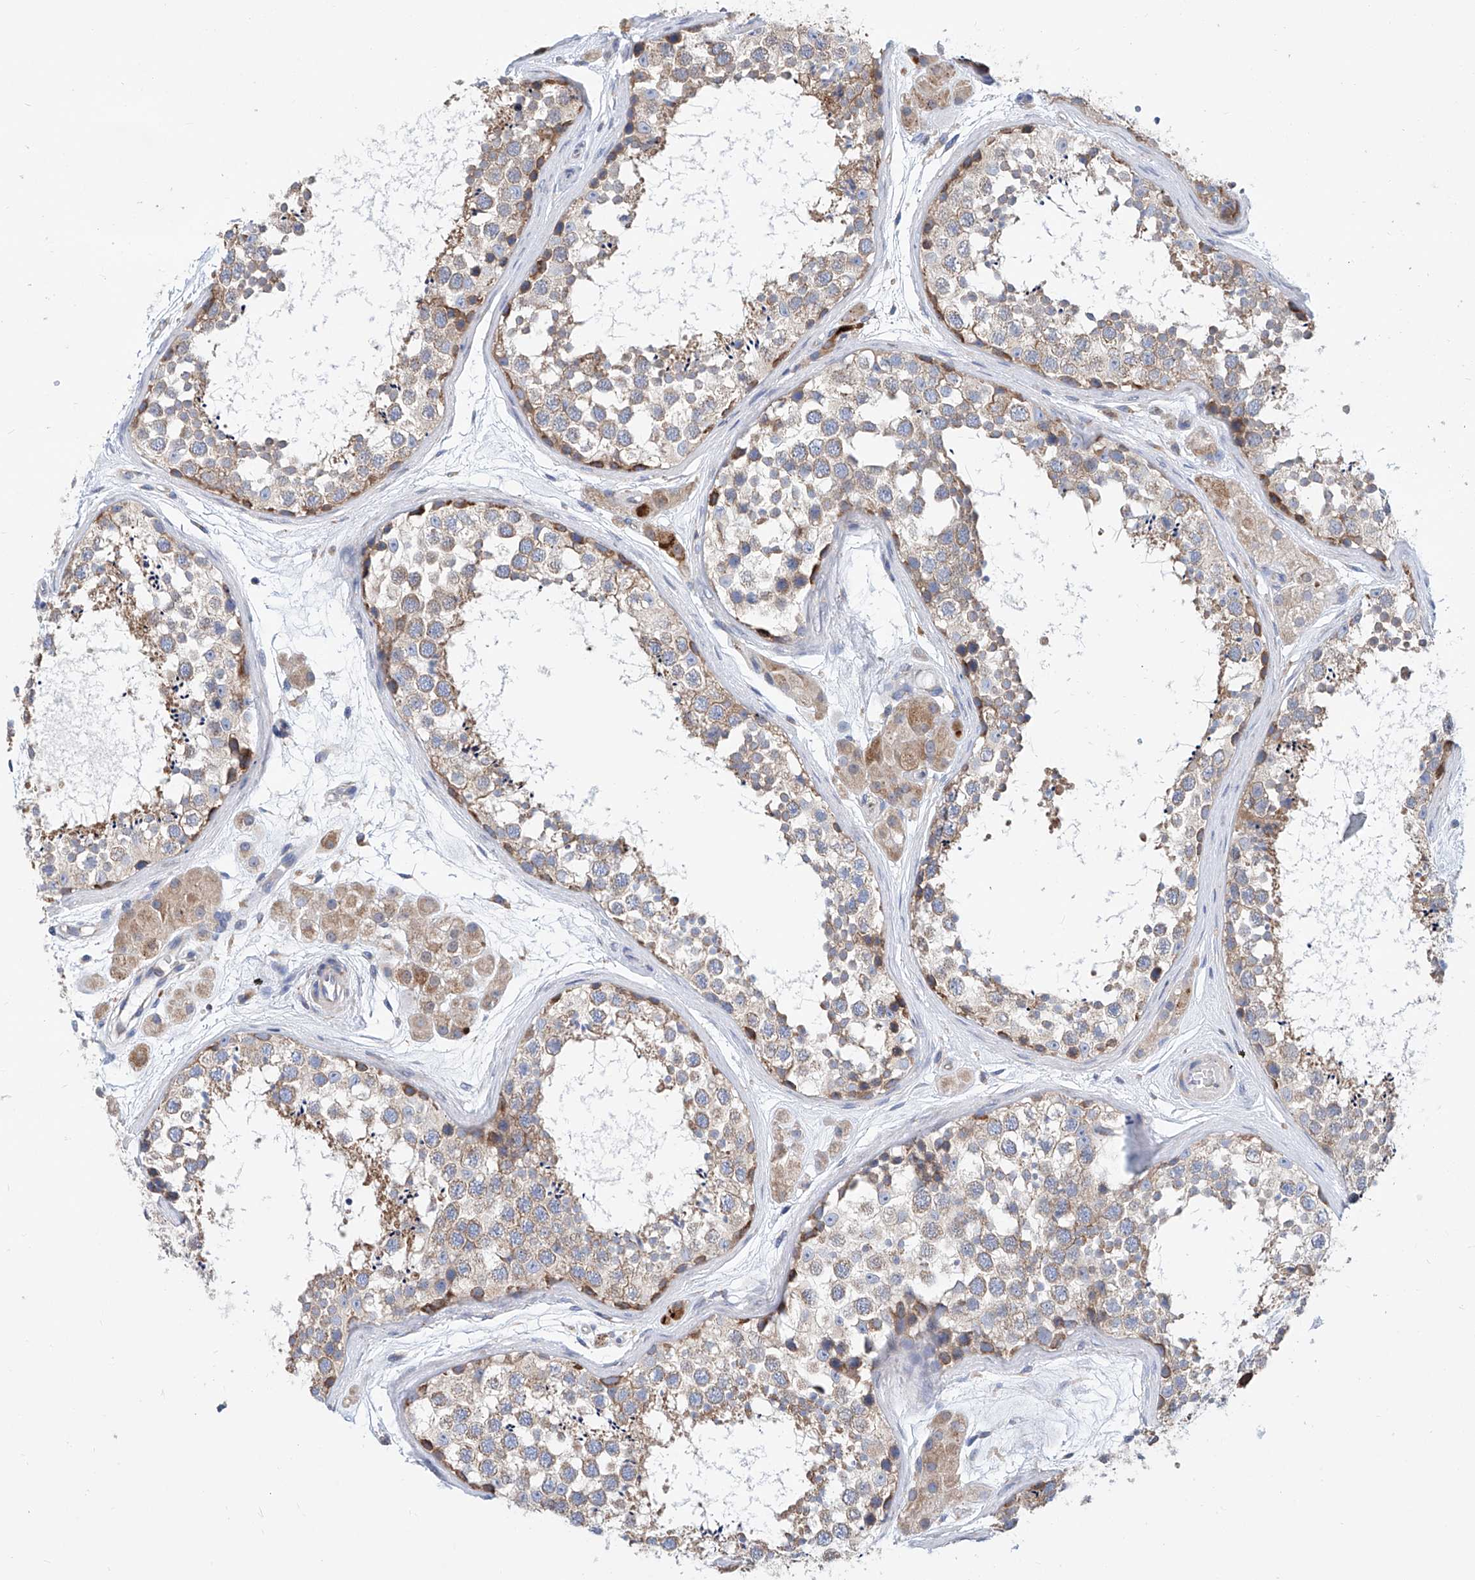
{"staining": {"intensity": "moderate", "quantity": "<25%", "location": "cytoplasmic/membranous"}, "tissue": "testis", "cell_type": "Cells in seminiferous ducts", "image_type": "normal", "snomed": [{"axis": "morphology", "description": "Normal tissue, NOS"}, {"axis": "topography", "description": "Testis"}], "caption": "Moderate cytoplasmic/membranous positivity for a protein is seen in approximately <25% of cells in seminiferous ducts of normal testis using immunohistochemistry.", "gene": "MAD2L1", "patient": {"sex": "male", "age": 56}}